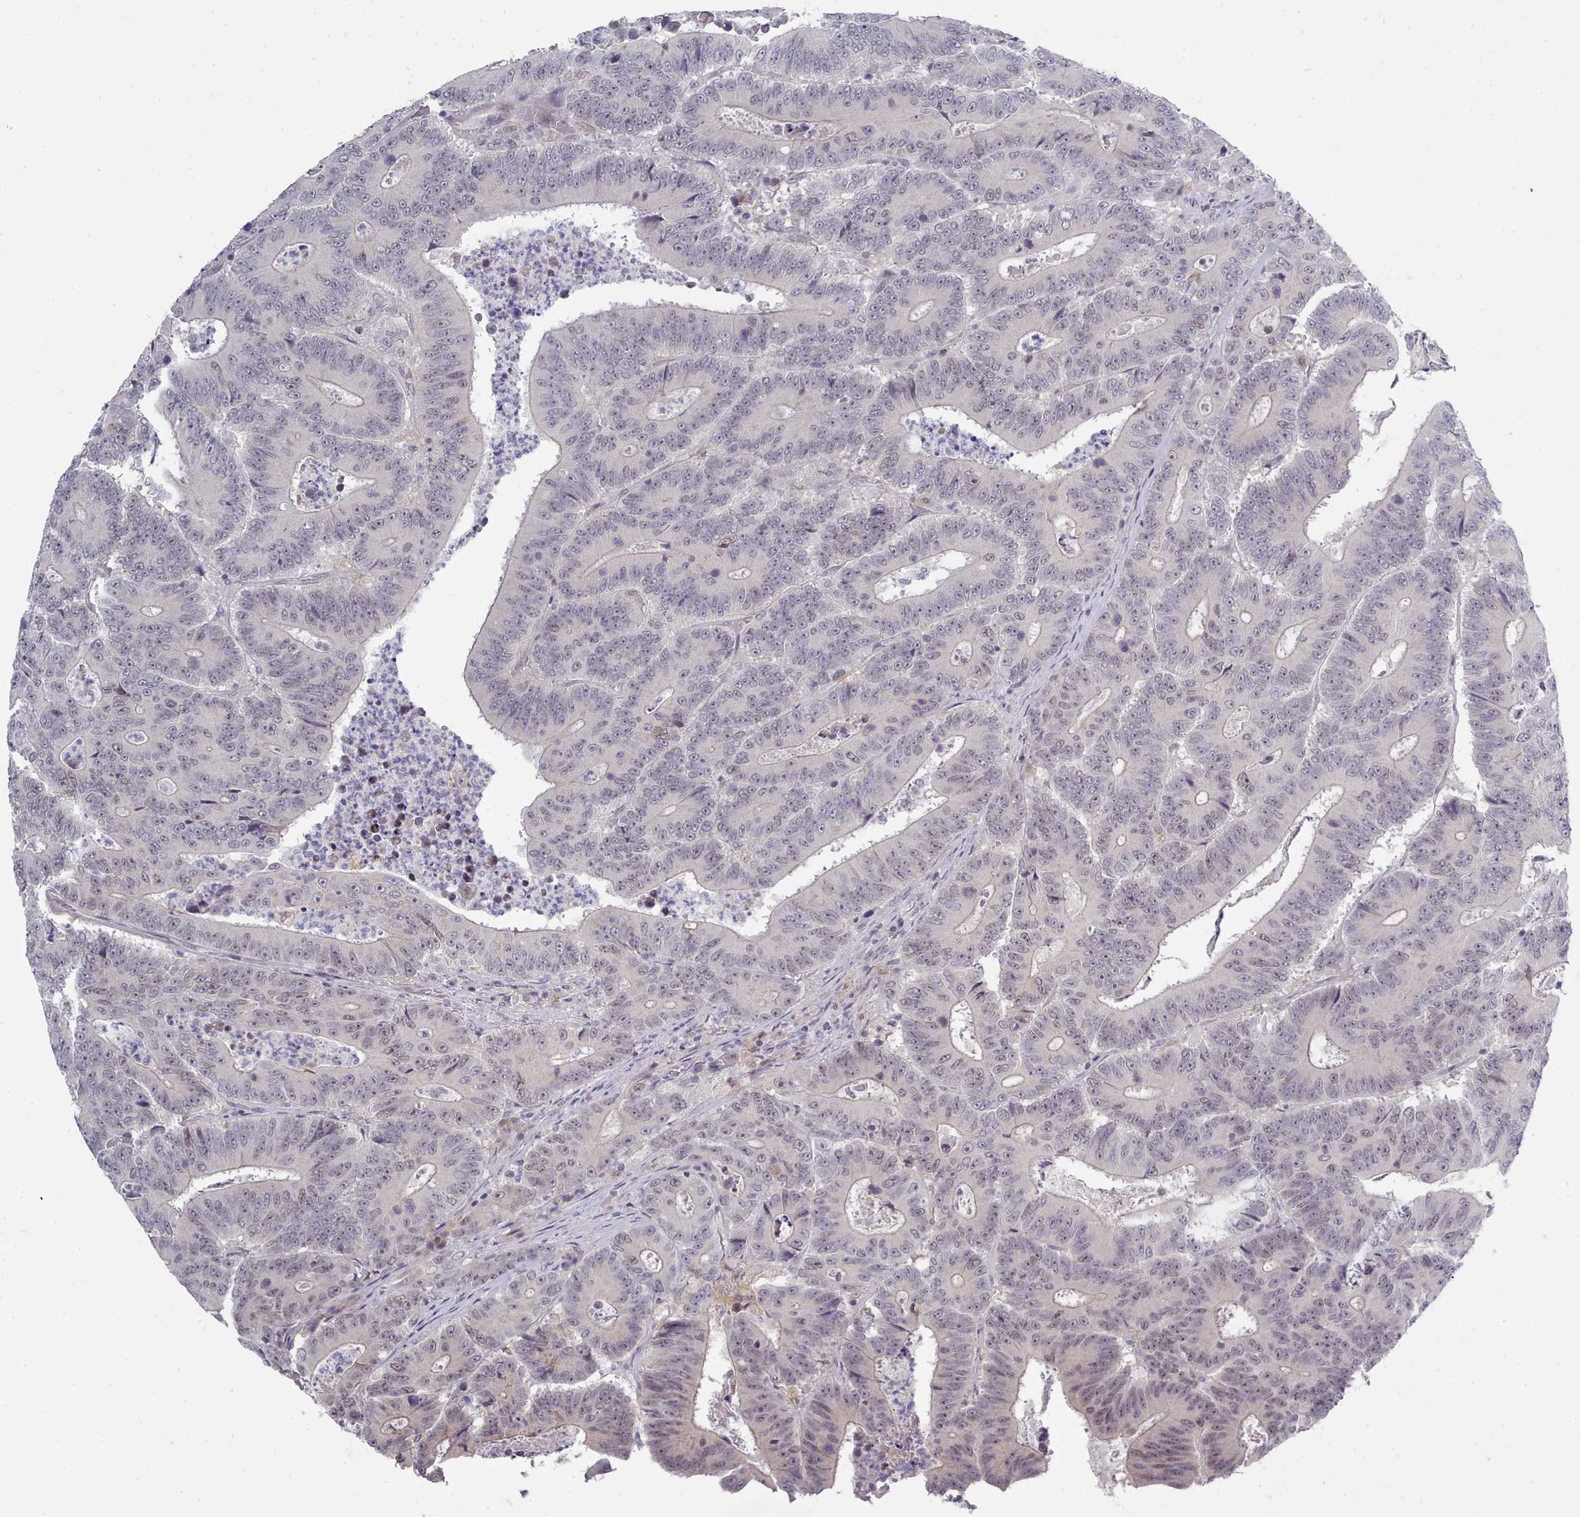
{"staining": {"intensity": "negative", "quantity": "none", "location": "none"}, "tissue": "colorectal cancer", "cell_type": "Tumor cells", "image_type": "cancer", "snomed": [{"axis": "morphology", "description": "Adenocarcinoma, NOS"}, {"axis": "topography", "description": "Colon"}], "caption": "Immunohistochemistry image of adenocarcinoma (colorectal) stained for a protein (brown), which displays no staining in tumor cells. (DAB immunohistochemistry, high magnification).", "gene": "GINS1", "patient": {"sex": "male", "age": 83}}